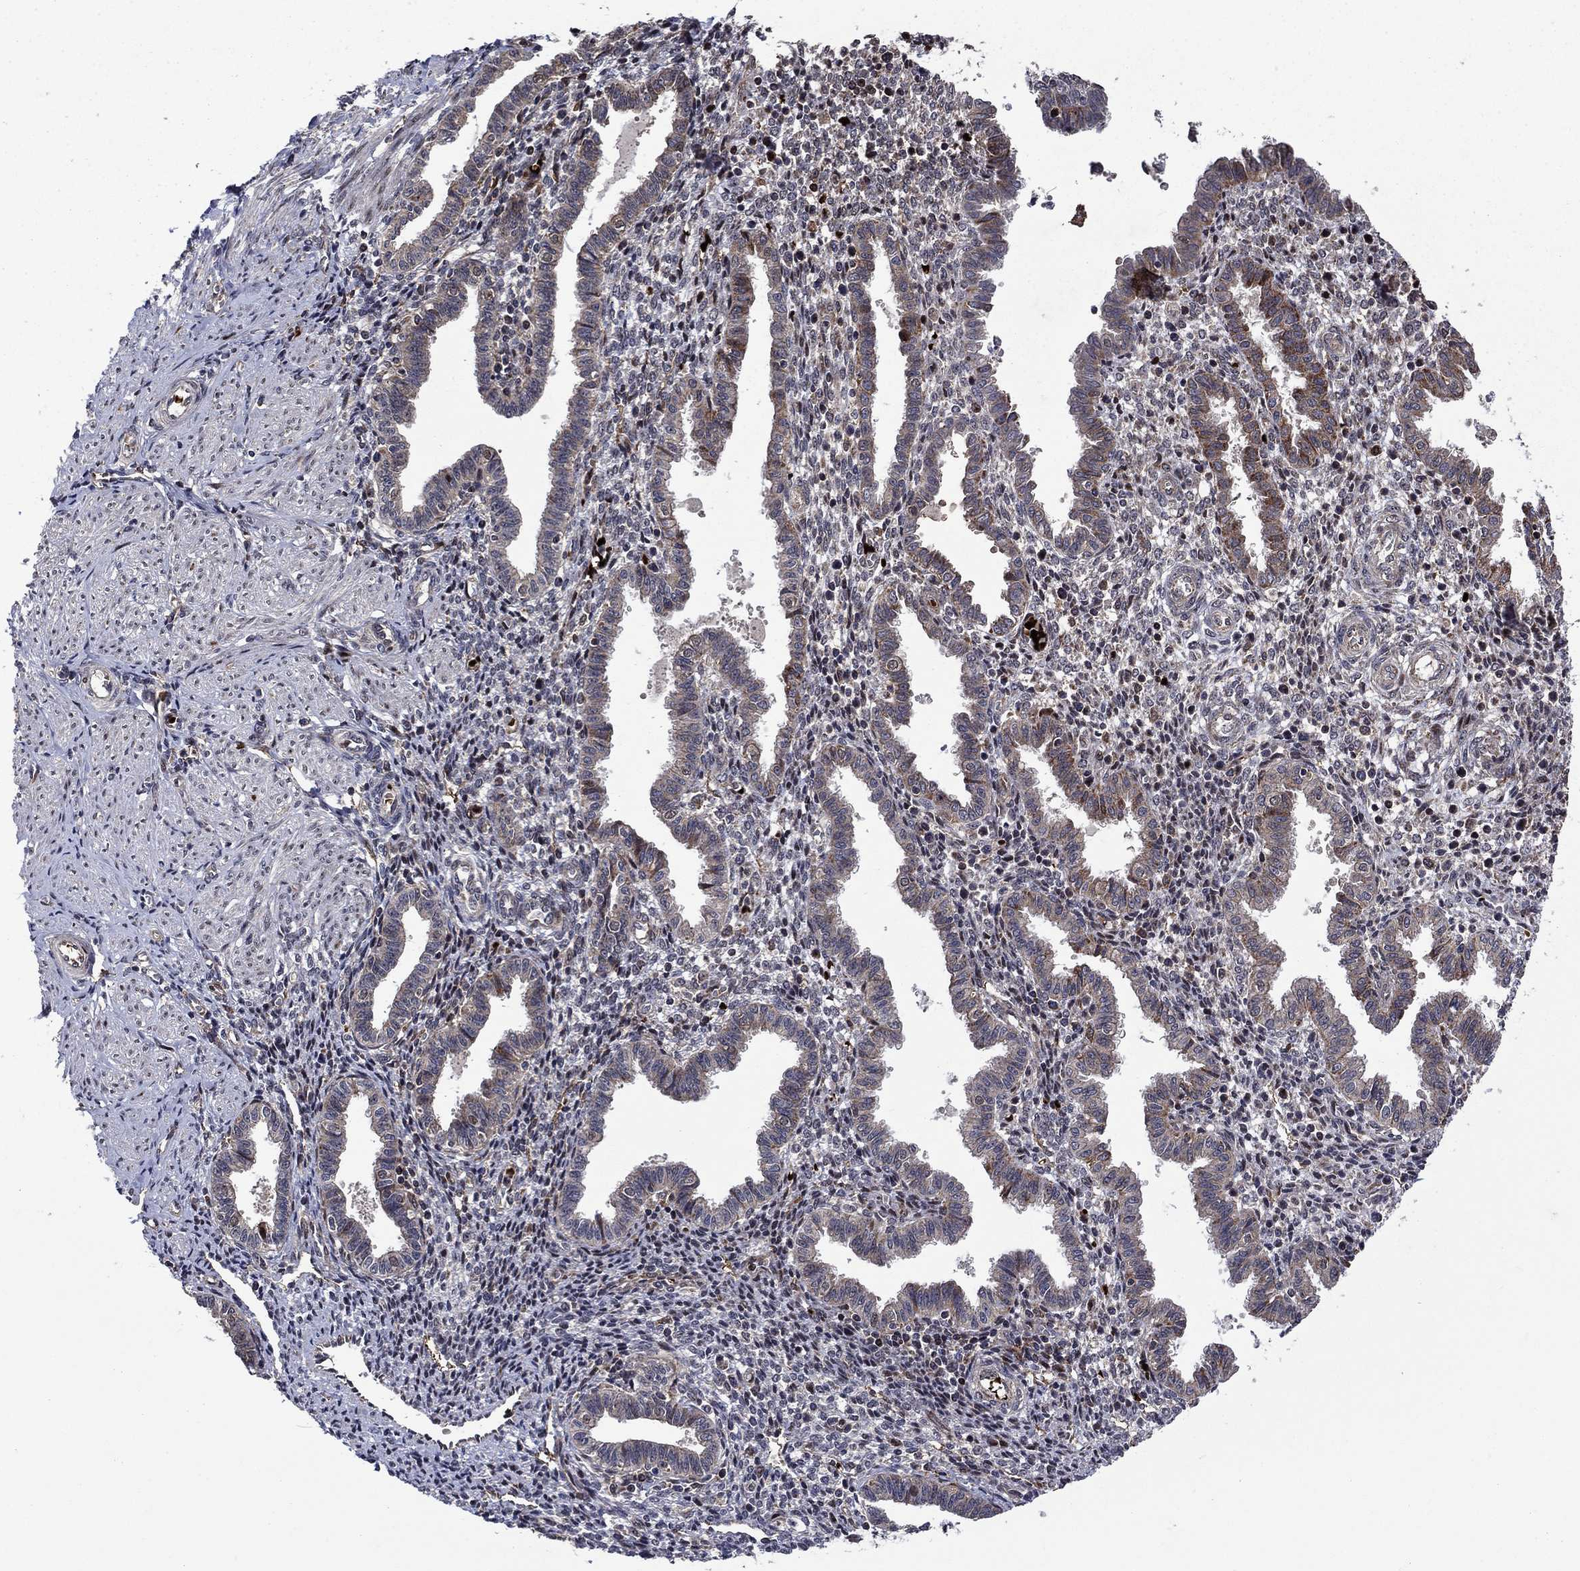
{"staining": {"intensity": "moderate", "quantity": "<25%", "location": "nuclear"}, "tissue": "endometrium", "cell_type": "Cells in endometrial stroma", "image_type": "normal", "snomed": [{"axis": "morphology", "description": "Normal tissue, NOS"}, {"axis": "topography", "description": "Endometrium"}], "caption": "The image shows staining of benign endometrium, revealing moderate nuclear protein positivity (brown color) within cells in endometrial stroma.", "gene": "AGTPBP1", "patient": {"sex": "female", "age": 37}}